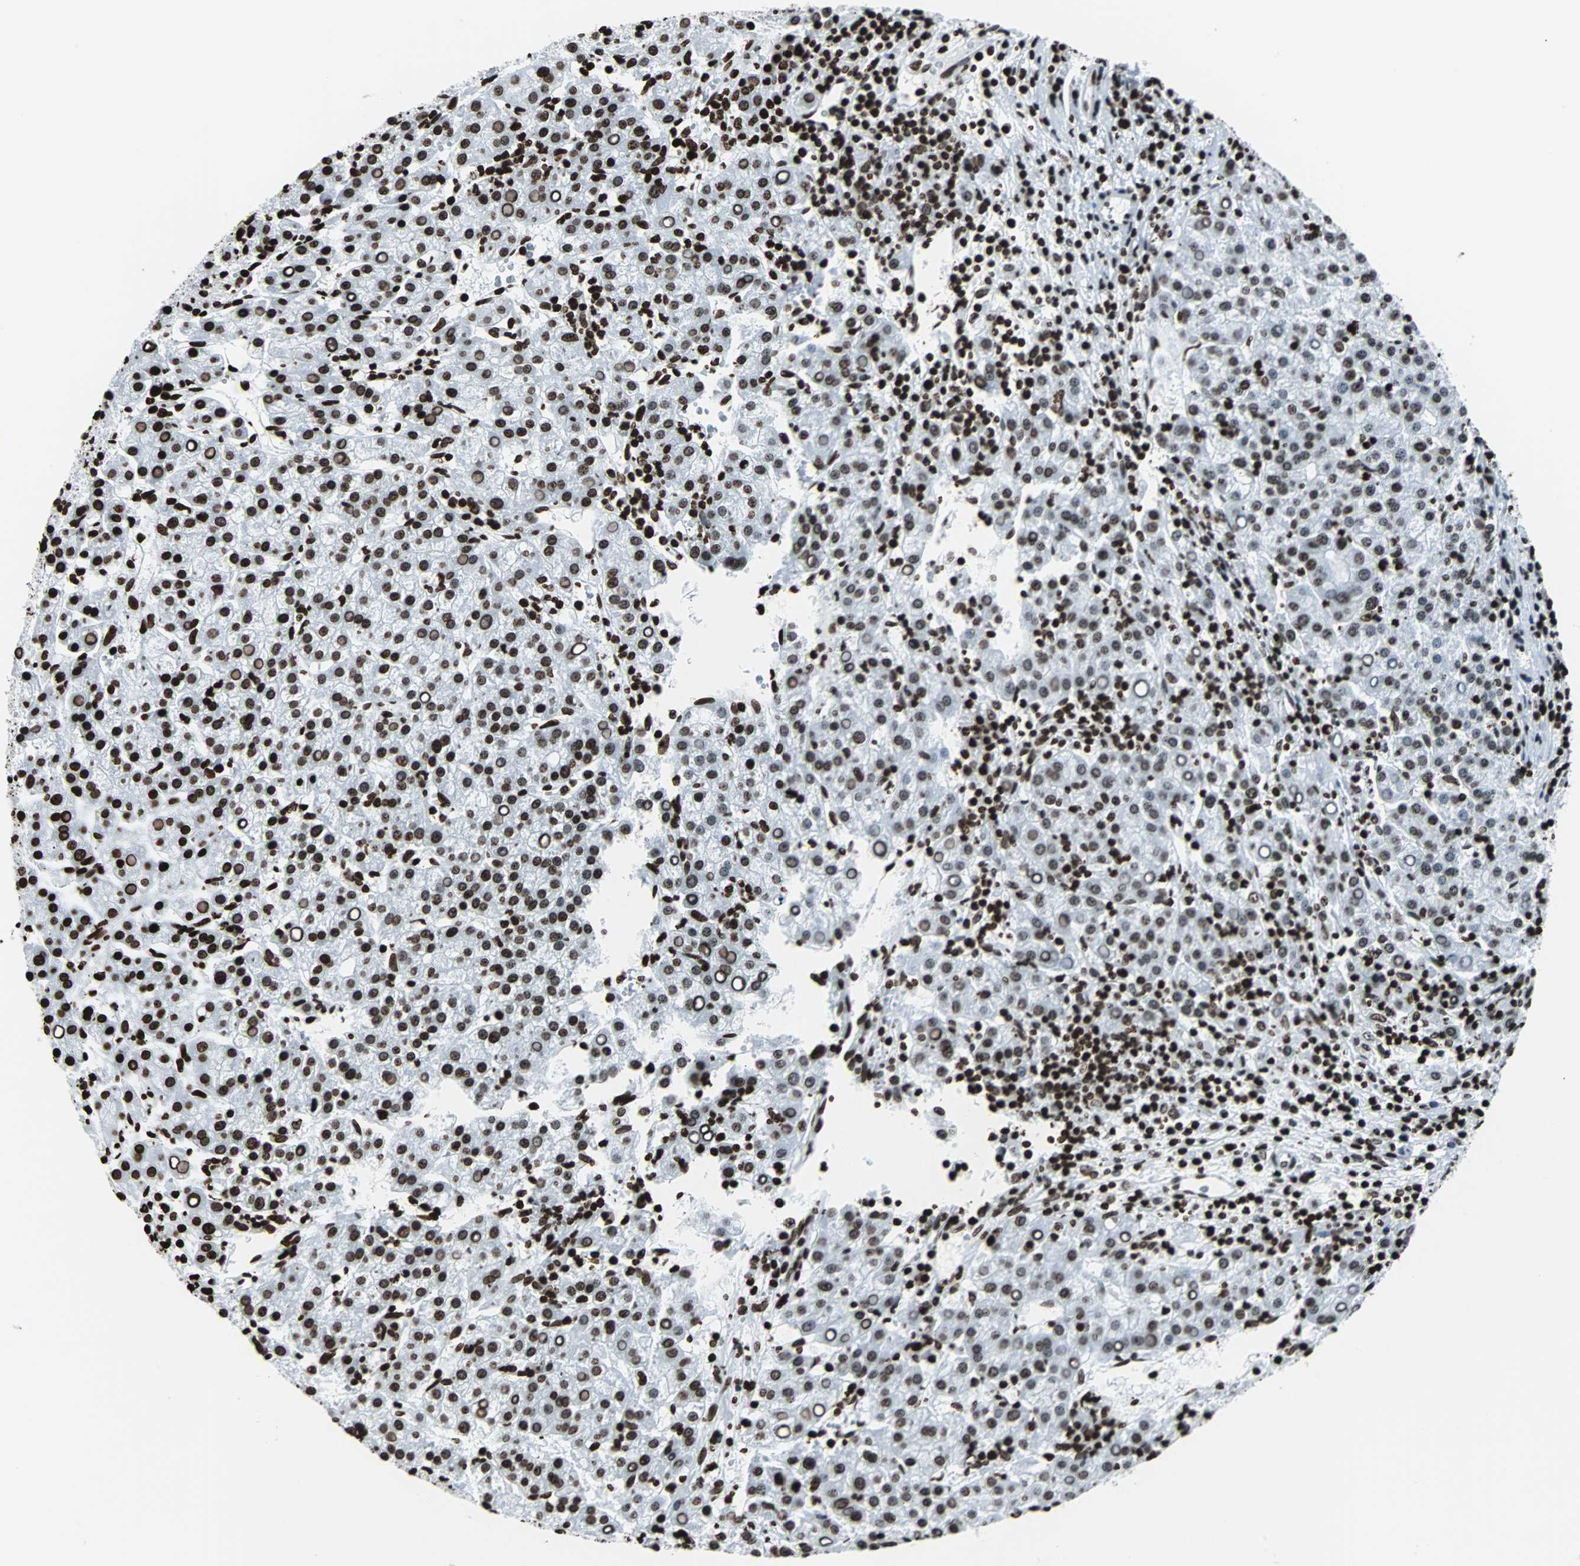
{"staining": {"intensity": "strong", "quantity": "25%-75%", "location": "nuclear"}, "tissue": "liver cancer", "cell_type": "Tumor cells", "image_type": "cancer", "snomed": [{"axis": "morphology", "description": "Carcinoma, Hepatocellular, NOS"}, {"axis": "topography", "description": "Liver"}], "caption": "IHC (DAB) staining of liver cancer exhibits strong nuclear protein expression in about 25%-75% of tumor cells. Nuclei are stained in blue.", "gene": "H2BC18", "patient": {"sex": "female", "age": 58}}